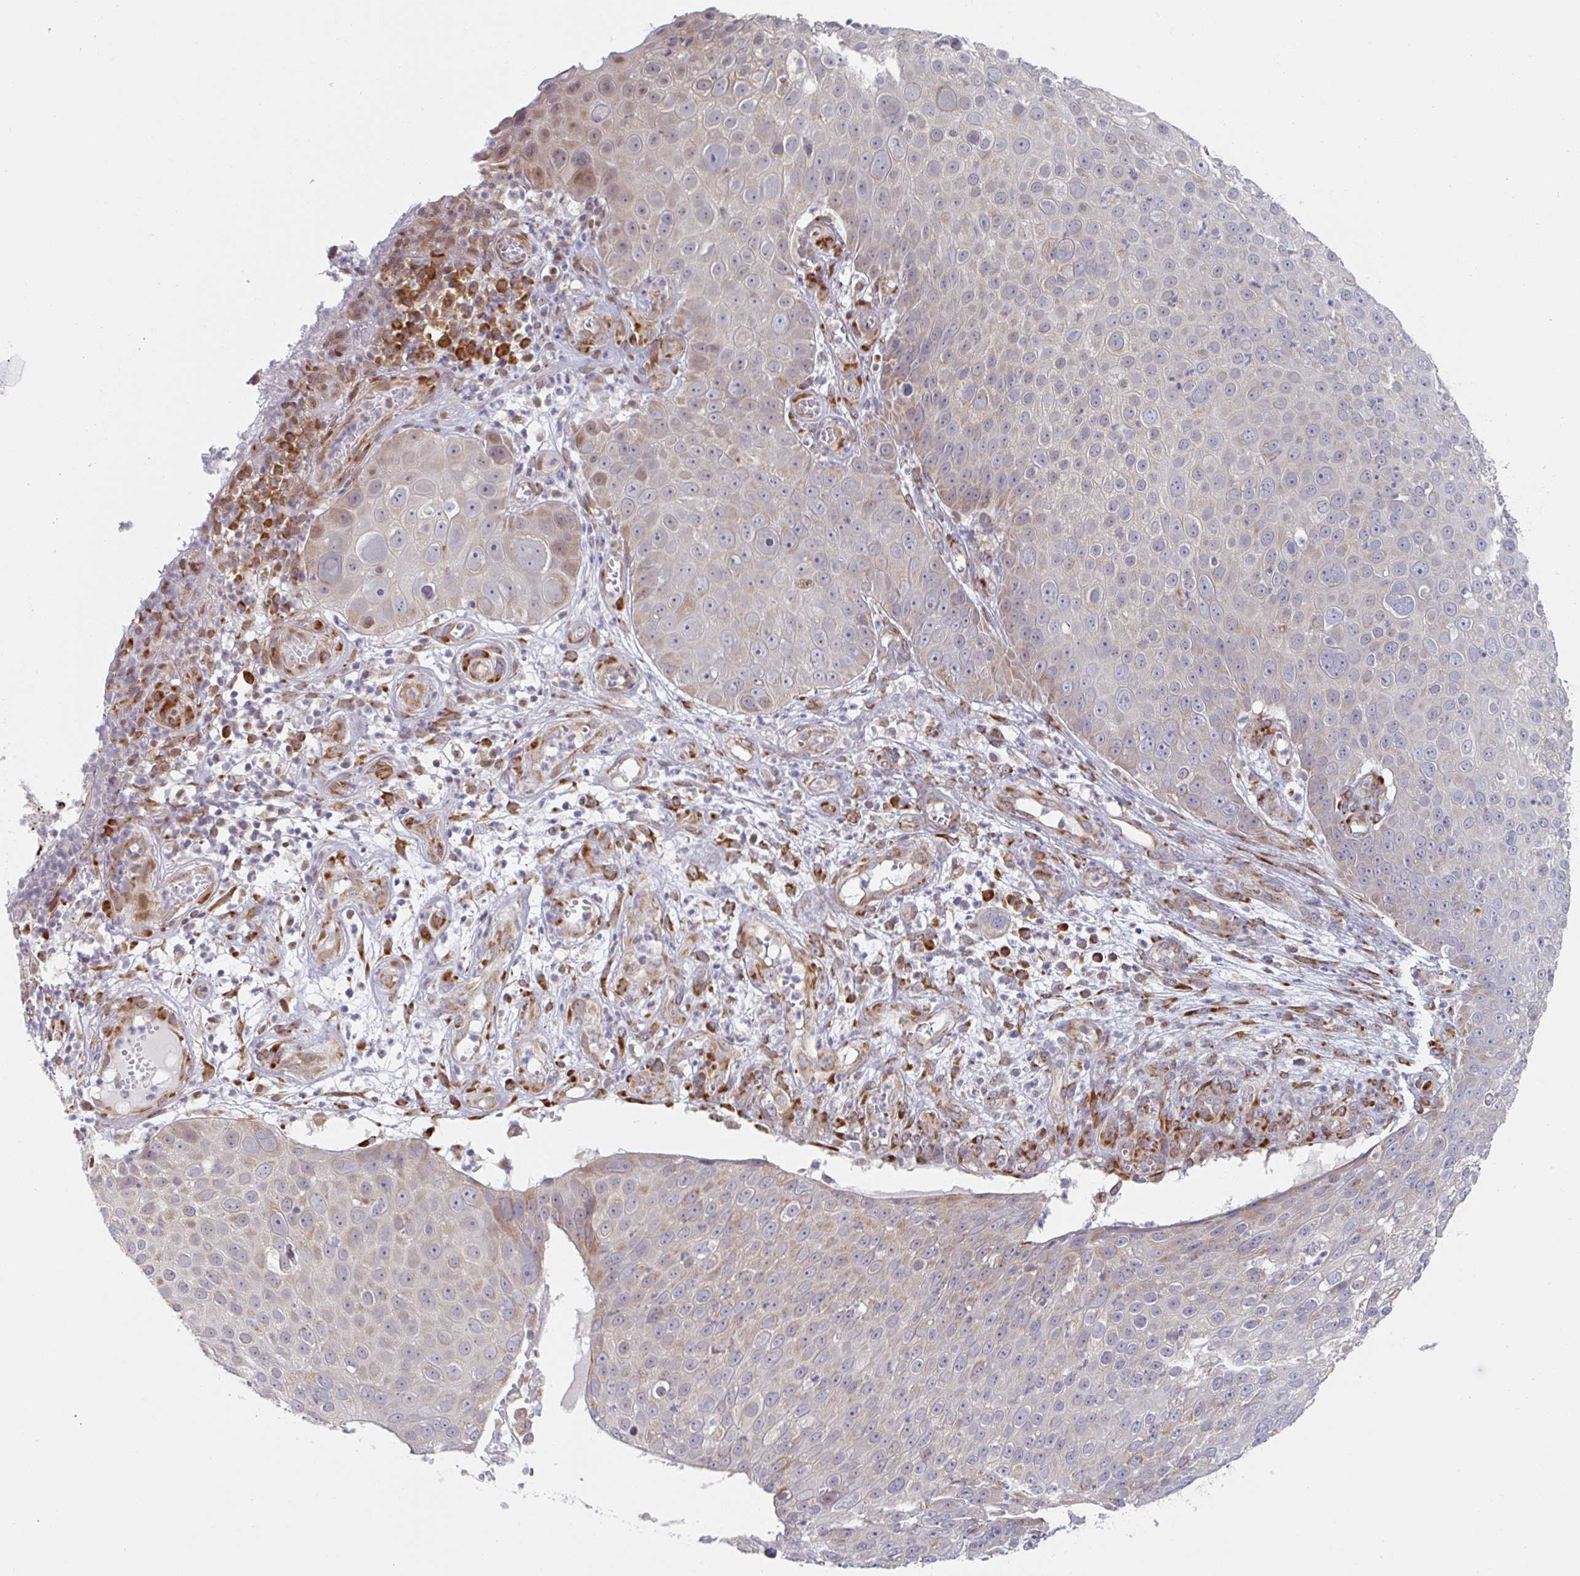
{"staining": {"intensity": "weak", "quantity": "<25%", "location": "cytoplasmic/membranous"}, "tissue": "skin cancer", "cell_type": "Tumor cells", "image_type": "cancer", "snomed": [{"axis": "morphology", "description": "Squamous cell carcinoma, NOS"}, {"axis": "topography", "description": "Skin"}], "caption": "IHC micrograph of human skin cancer (squamous cell carcinoma) stained for a protein (brown), which exhibits no staining in tumor cells.", "gene": "TRAPPC10", "patient": {"sex": "male", "age": 71}}